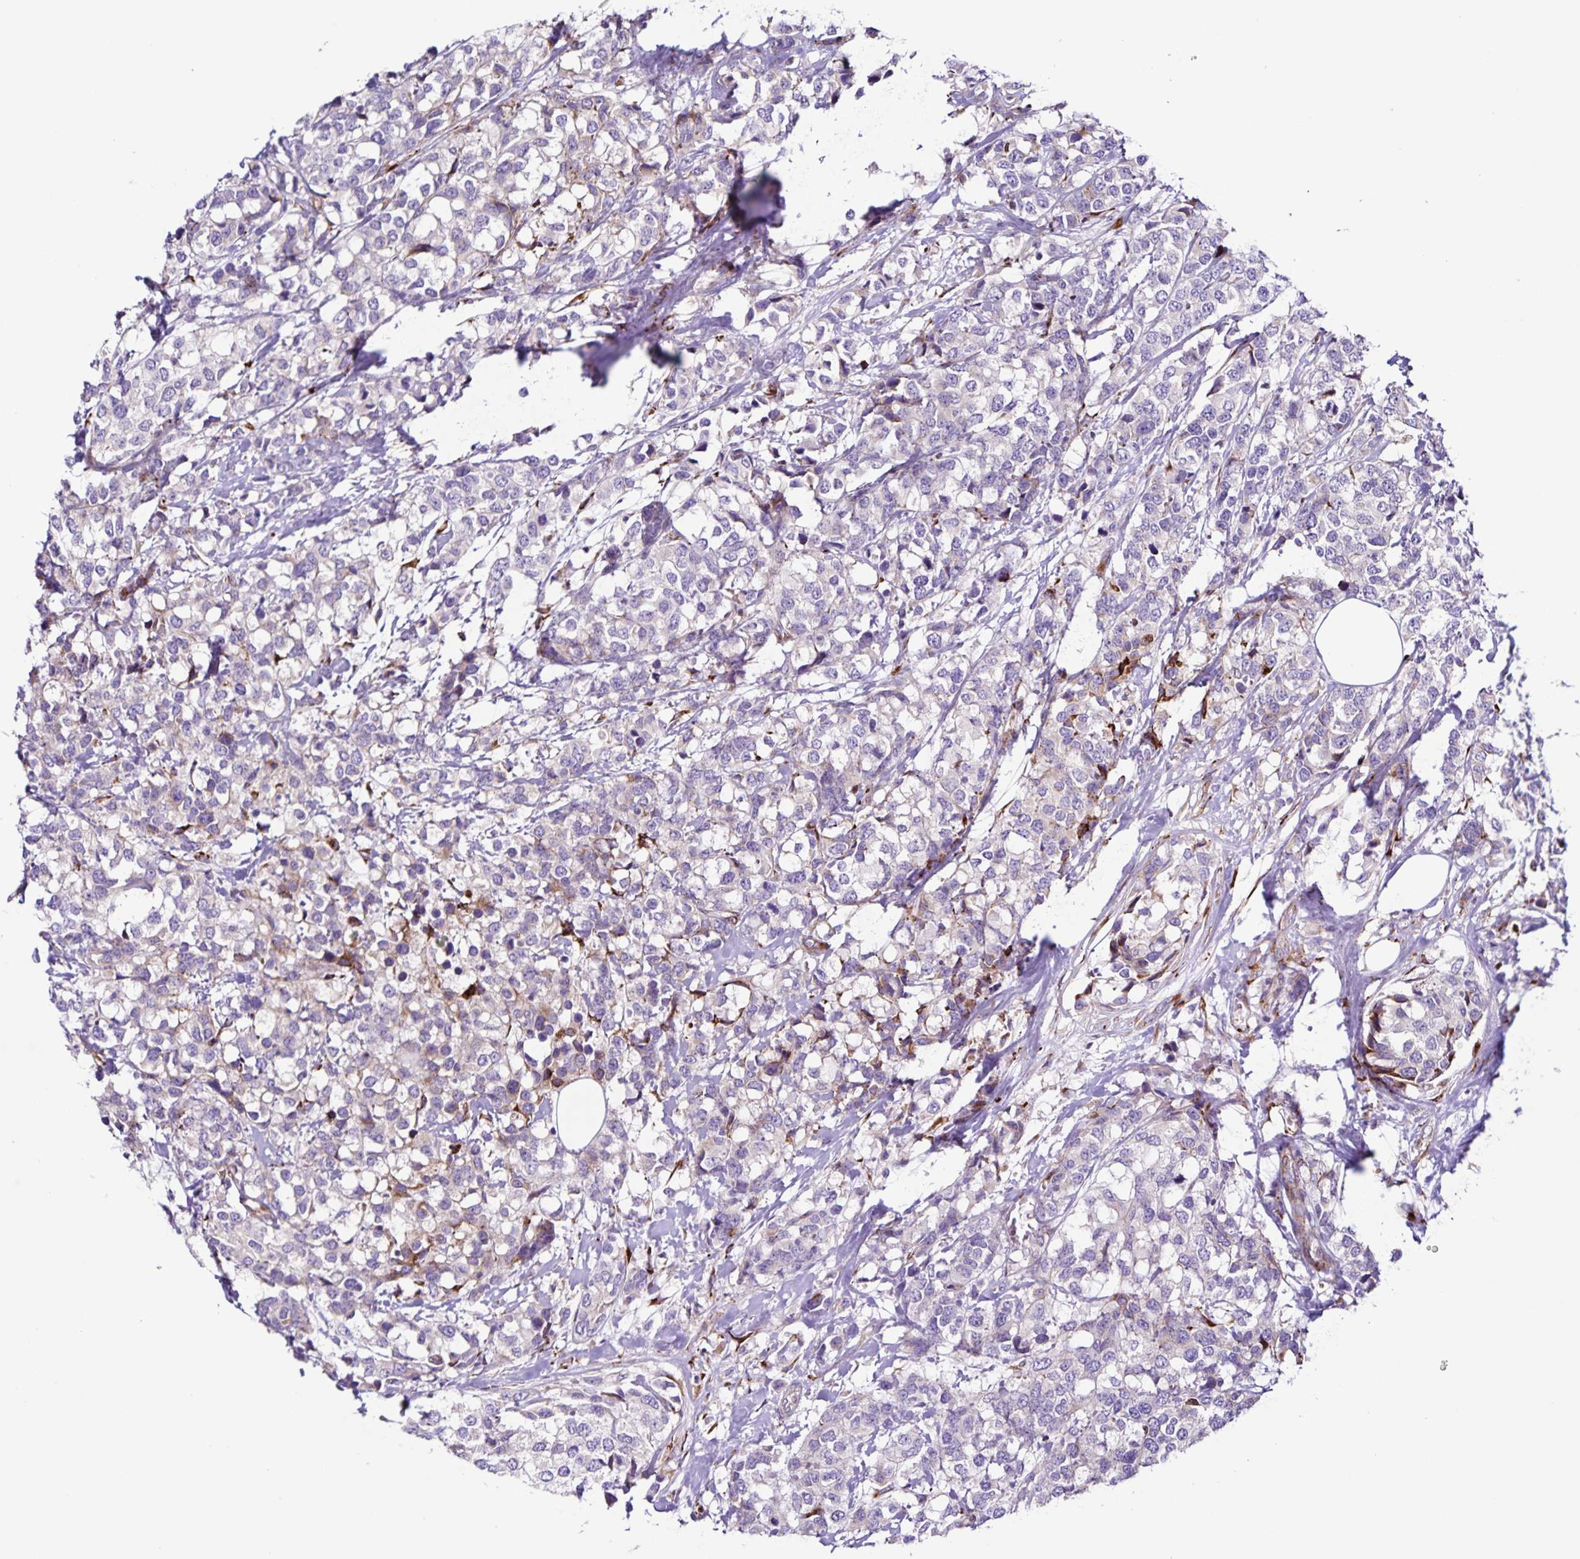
{"staining": {"intensity": "moderate", "quantity": "<25%", "location": "cytoplasmic/membranous"}, "tissue": "breast cancer", "cell_type": "Tumor cells", "image_type": "cancer", "snomed": [{"axis": "morphology", "description": "Lobular carcinoma"}, {"axis": "topography", "description": "Breast"}], "caption": "This histopathology image displays breast lobular carcinoma stained with IHC to label a protein in brown. The cytoplasmic/membranous of tumor cells show moderate positivity for the protein. Nuclei are counter-stained blue.", "gene": "OSBPL5", "patient": {"sex": "female", "age": 59}}